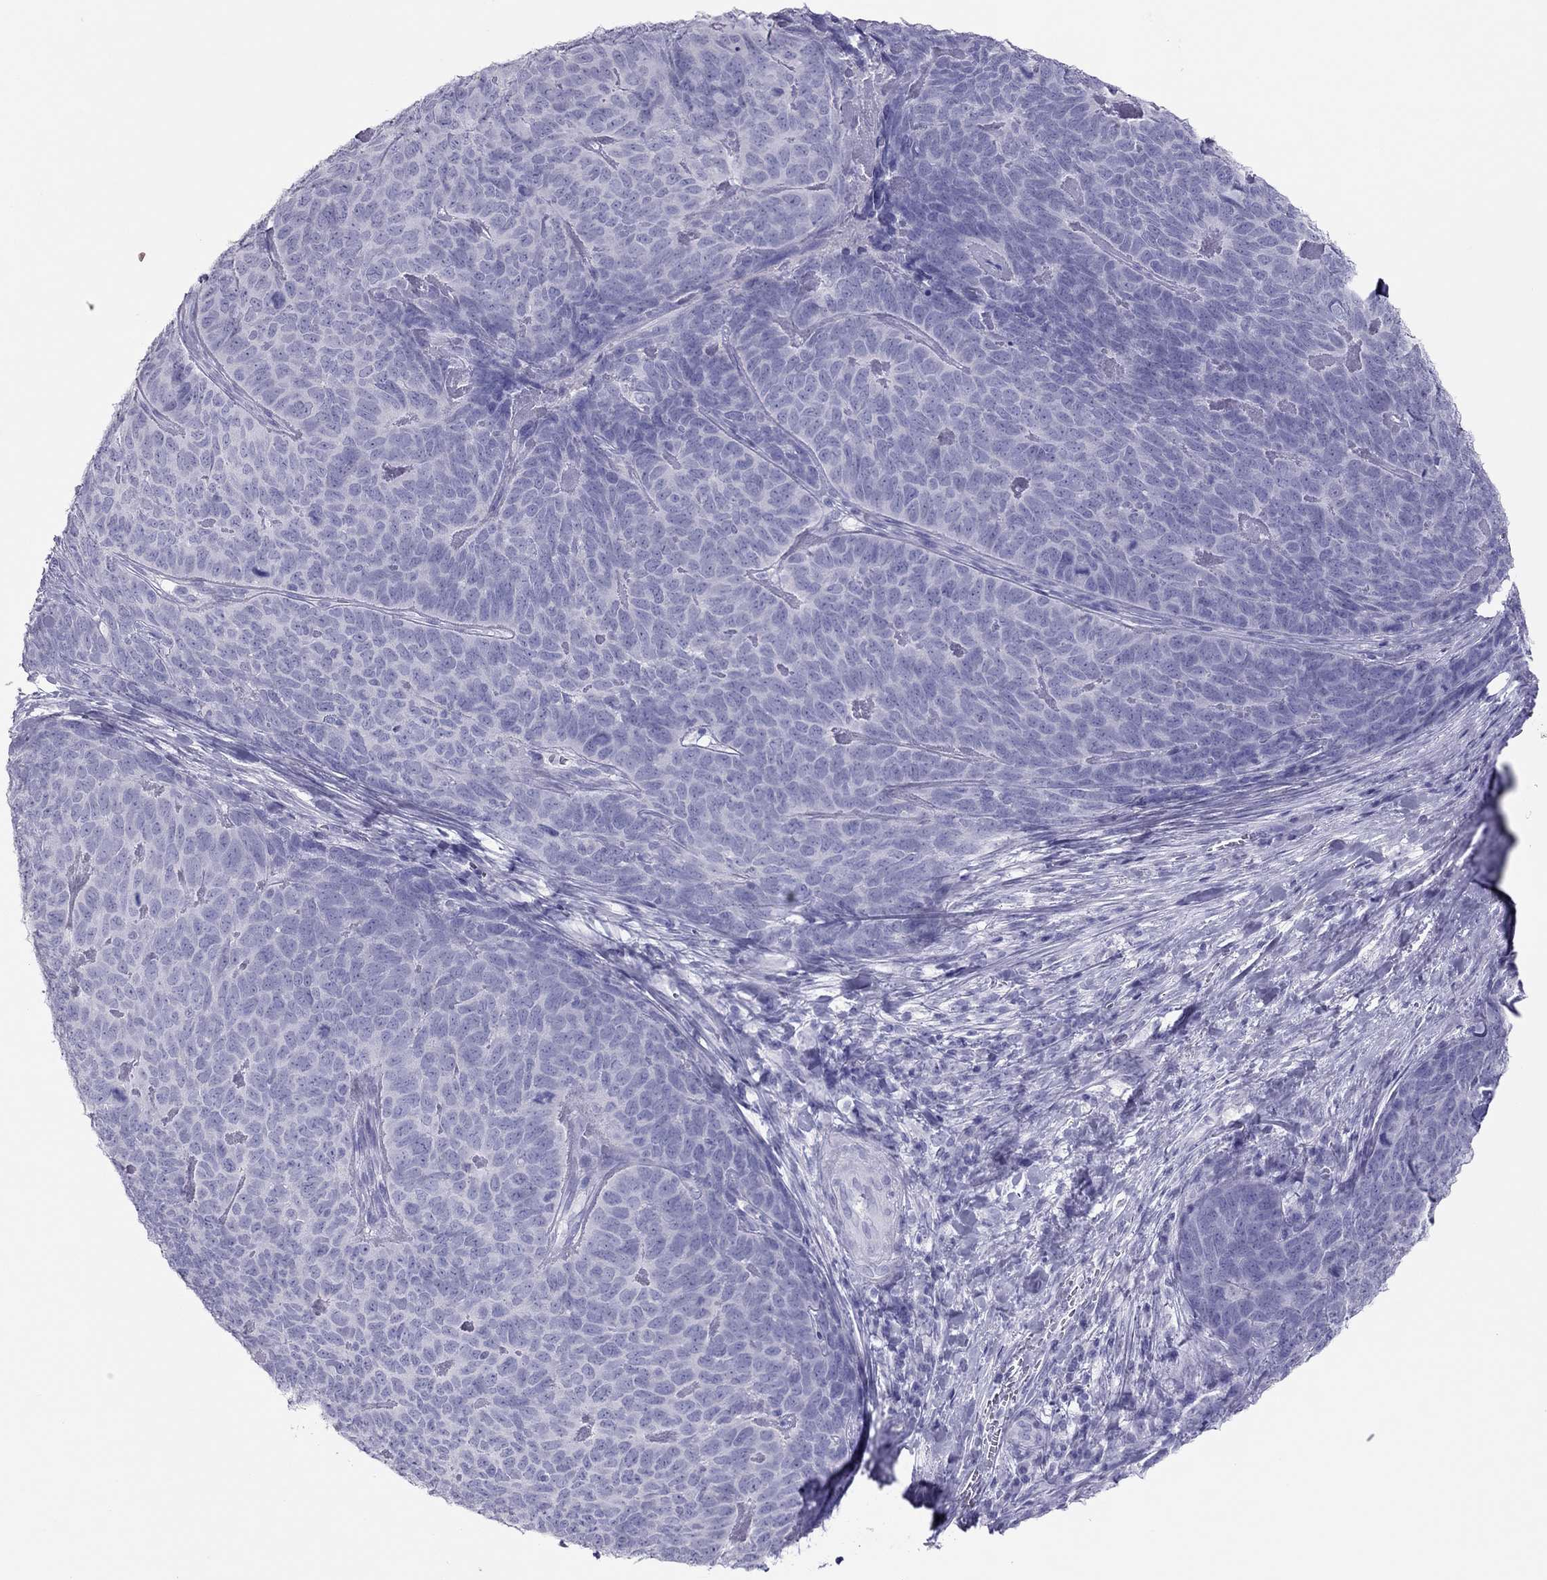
{"staining": {"intensity": "negative", "quantity": "none", "location": "none"}, "tissue": "skin cancer", "cell_type": "Tumor cells", "image_type": "cancer", "snomed": [{"axis": "morphology", "description": "Squamous cell carcinoma, NOS"}, {"axis": "topography", "description": "Skin"}, {"axis": "topography", "description": "Anal"}], "caption": "Immunohistochemistry histopathology image of neoplastic tissue: human skin squamous cell carcinoma stained with DAB (3,3'-diaminobenzidine) demonstrates no significant protein positivity in tumor cells. (DAB (3,3'-diaminobenzidine) IHC, high magnification).", "gene": "TSHB", "patient": {"sex": "female", "age": 51}}